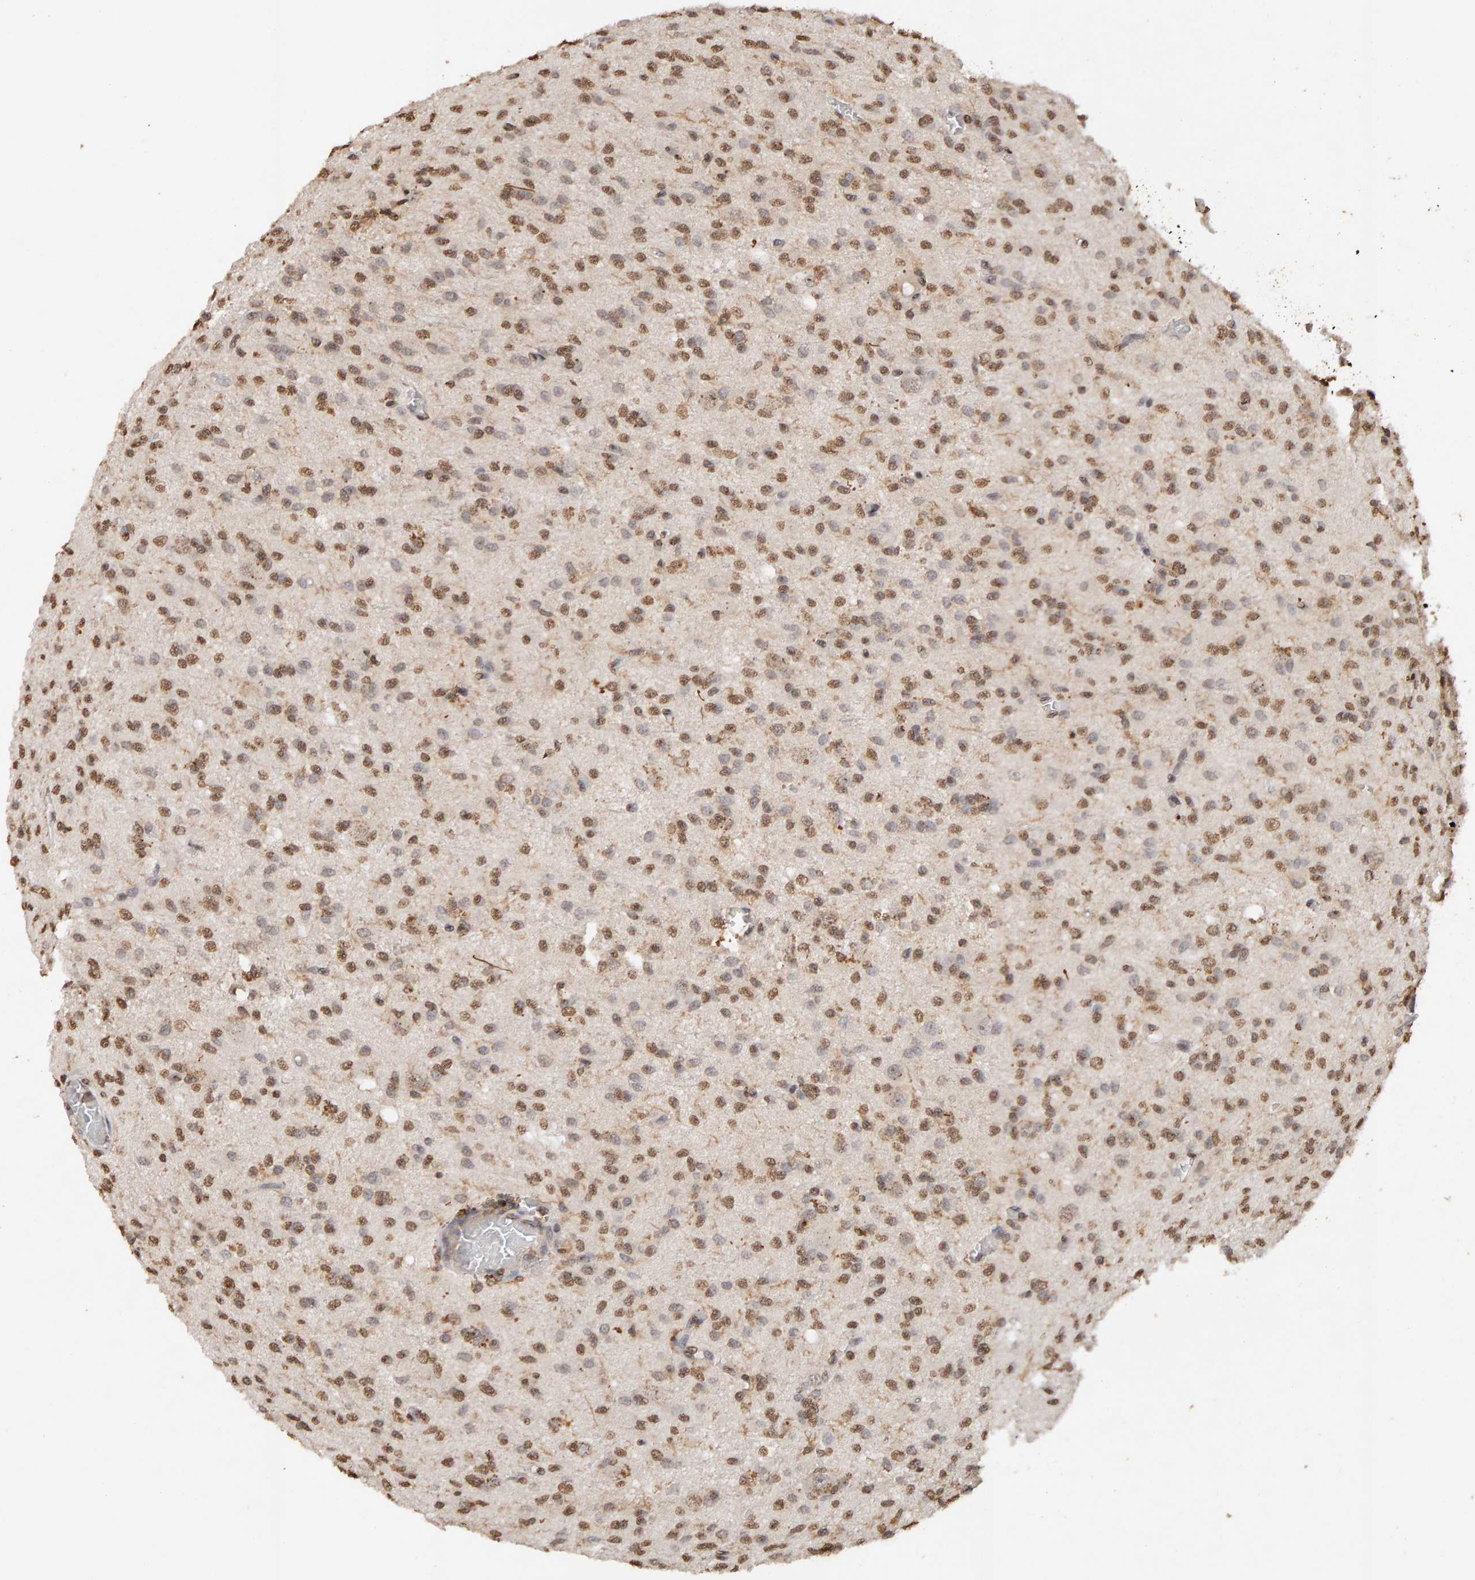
{"staining": {"intensity": "moderate", "quantity": ">75%", "location": "nuclear"}, "tissue": "glioma", "cell_type": "Tumor cells", "image_type": "cancer", "snomed": [{"axis": "morphology", "description": "Glioma, malignant, High grade"}, {"axis": "topography", "description": "Brain"}], "caption": "Immunohistochemical staining of human glioma reveals moderate nuclear protein expression in about >75% of tumor cells.", "gene": "DNAJB5", "patient": {"sex": "female", "age": 59}}